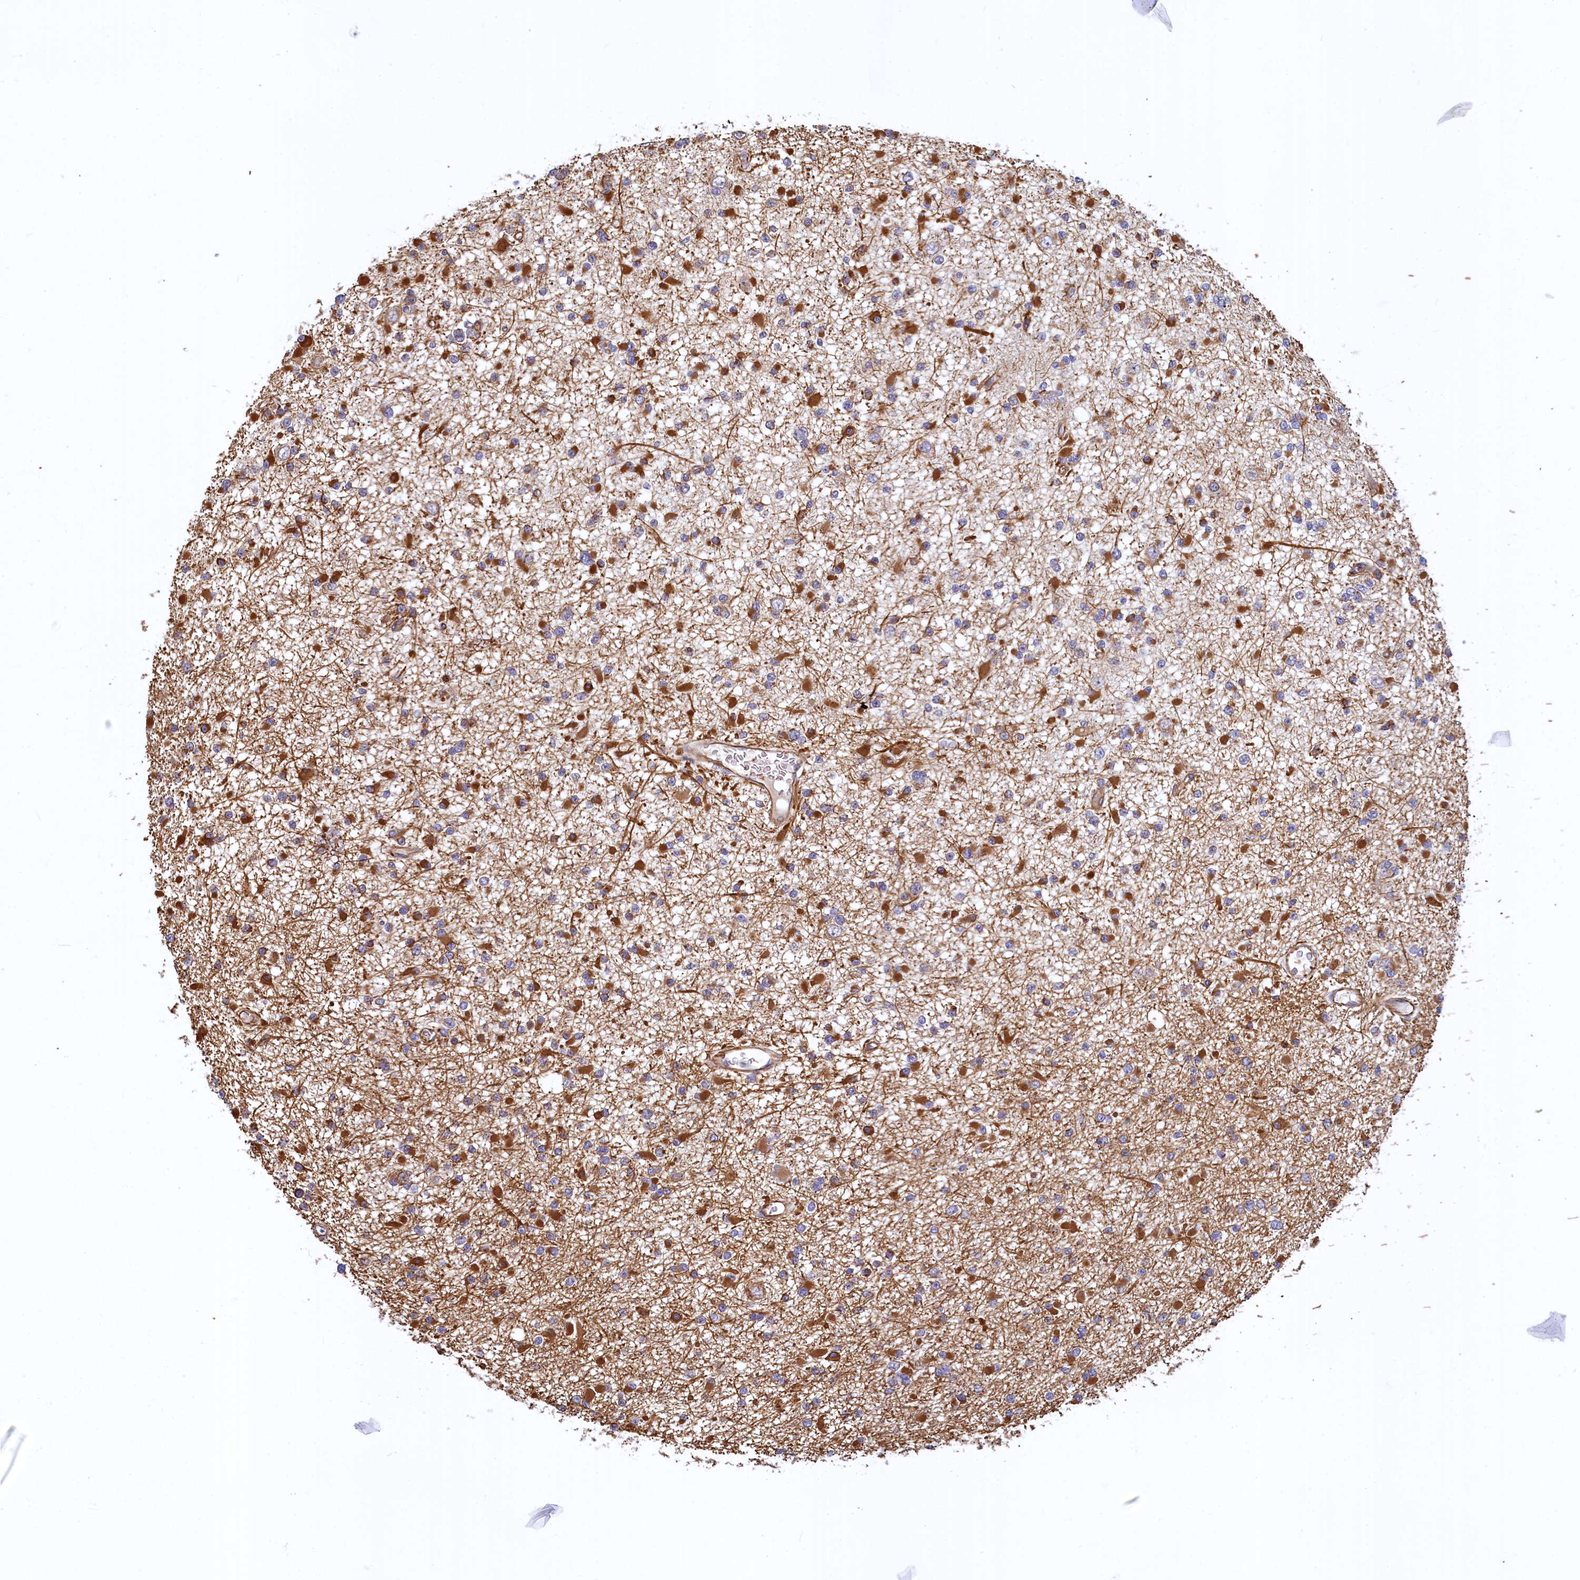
{"staining": {"intensity": "moderate", "quantity": ">75%", "location": "cytoplasmic/membranous"}, "tissue": "glioma", "cell_type": "Tumor cells", "image_type": "cancer", "snomed": [{"axis": "morphology", "description": "Glioma, malignant, Low grade"}, {"axis": "topography", "description": "Brain"}], "caption": "Brown immunohistochemical staining in human glioma exhibits moderate cytoplasmic/membranous positivity in about >75% of tumor cells.", "gene": "LRRC57", "patient": {"sex": "female", "age": 22}}